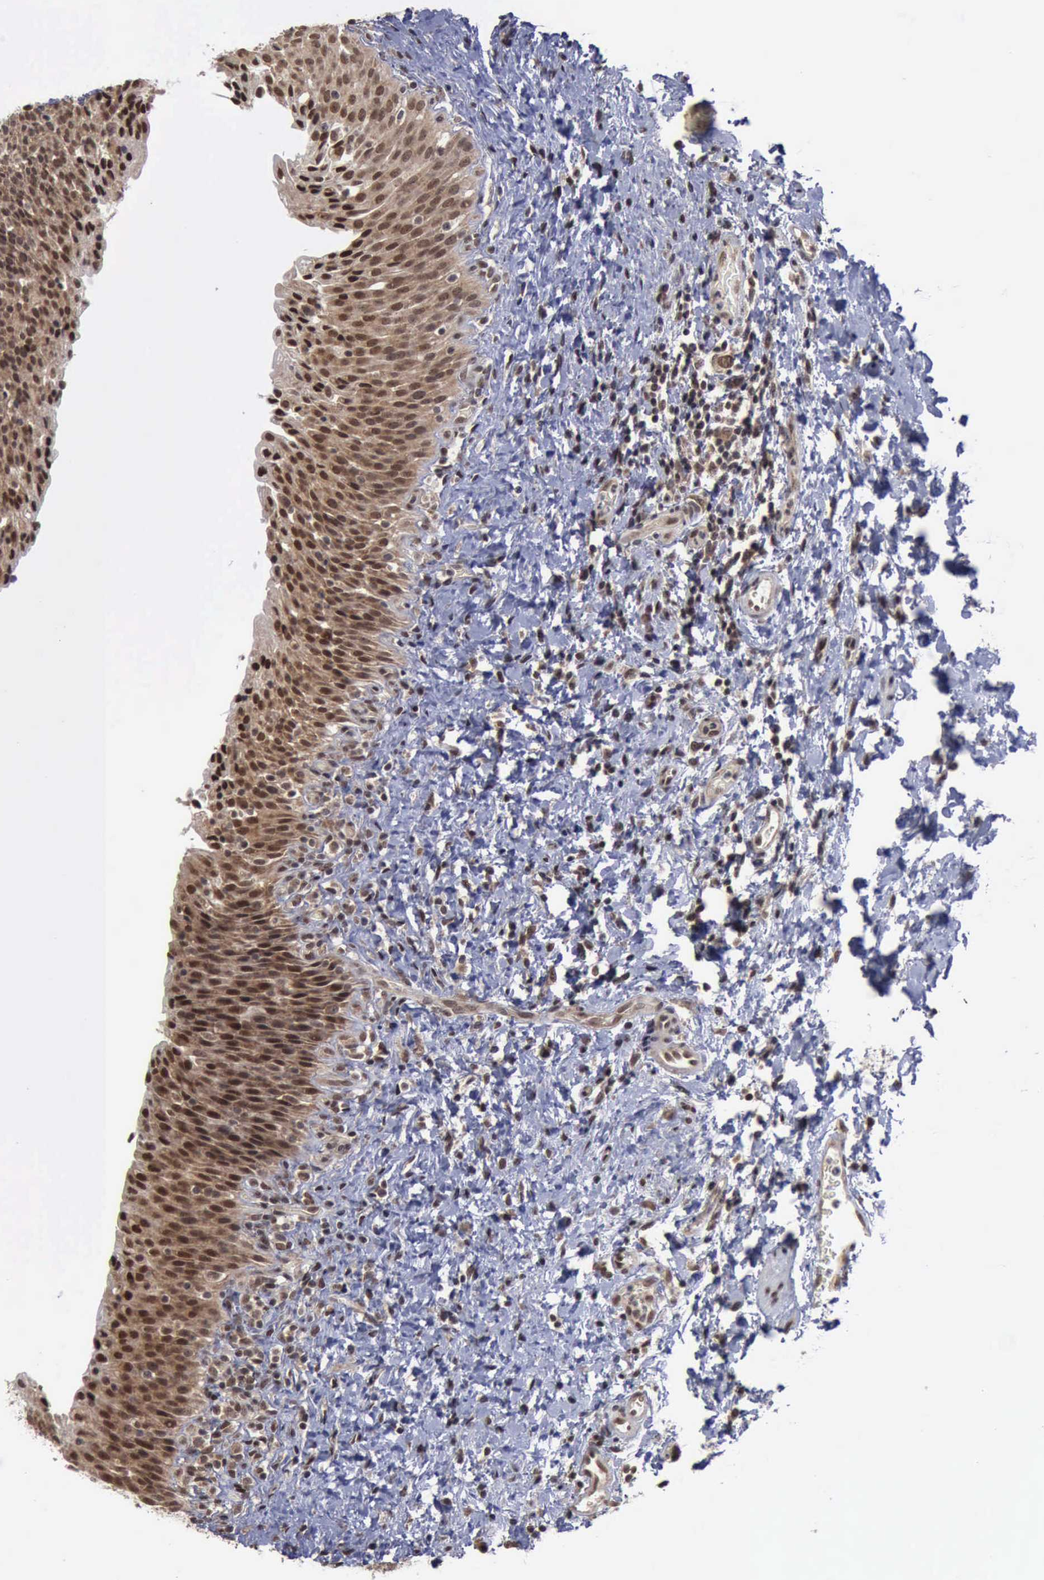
{"staining": {"intensity": "moderate", "quantity": ">75%", "location": "cytoplasmic/membranous,nuclear"}, "tissue": "urinary bladder", "cell_type": "Urothelial cells", "image_type": "normal", "snomed": [{"axis": "morphology", "description": "Normal tissue, NOS"}, {"axis": "topography", "description": "Urinary bladder"}], "caption": "Immunohistochemistry (IHC) photomicrograph of benign urinary bladder: human urinary bladder stained using immunohistochemistry reveals medium levels of moderate protein expression localized specifically in the cytoplasmic/membranous,nuclear of urothelial cells, appearing as a cytoplasmic/membranous,nuclear brown color.", "gene": "RTCB", "patient": {"sex": "male", "age": 51}}